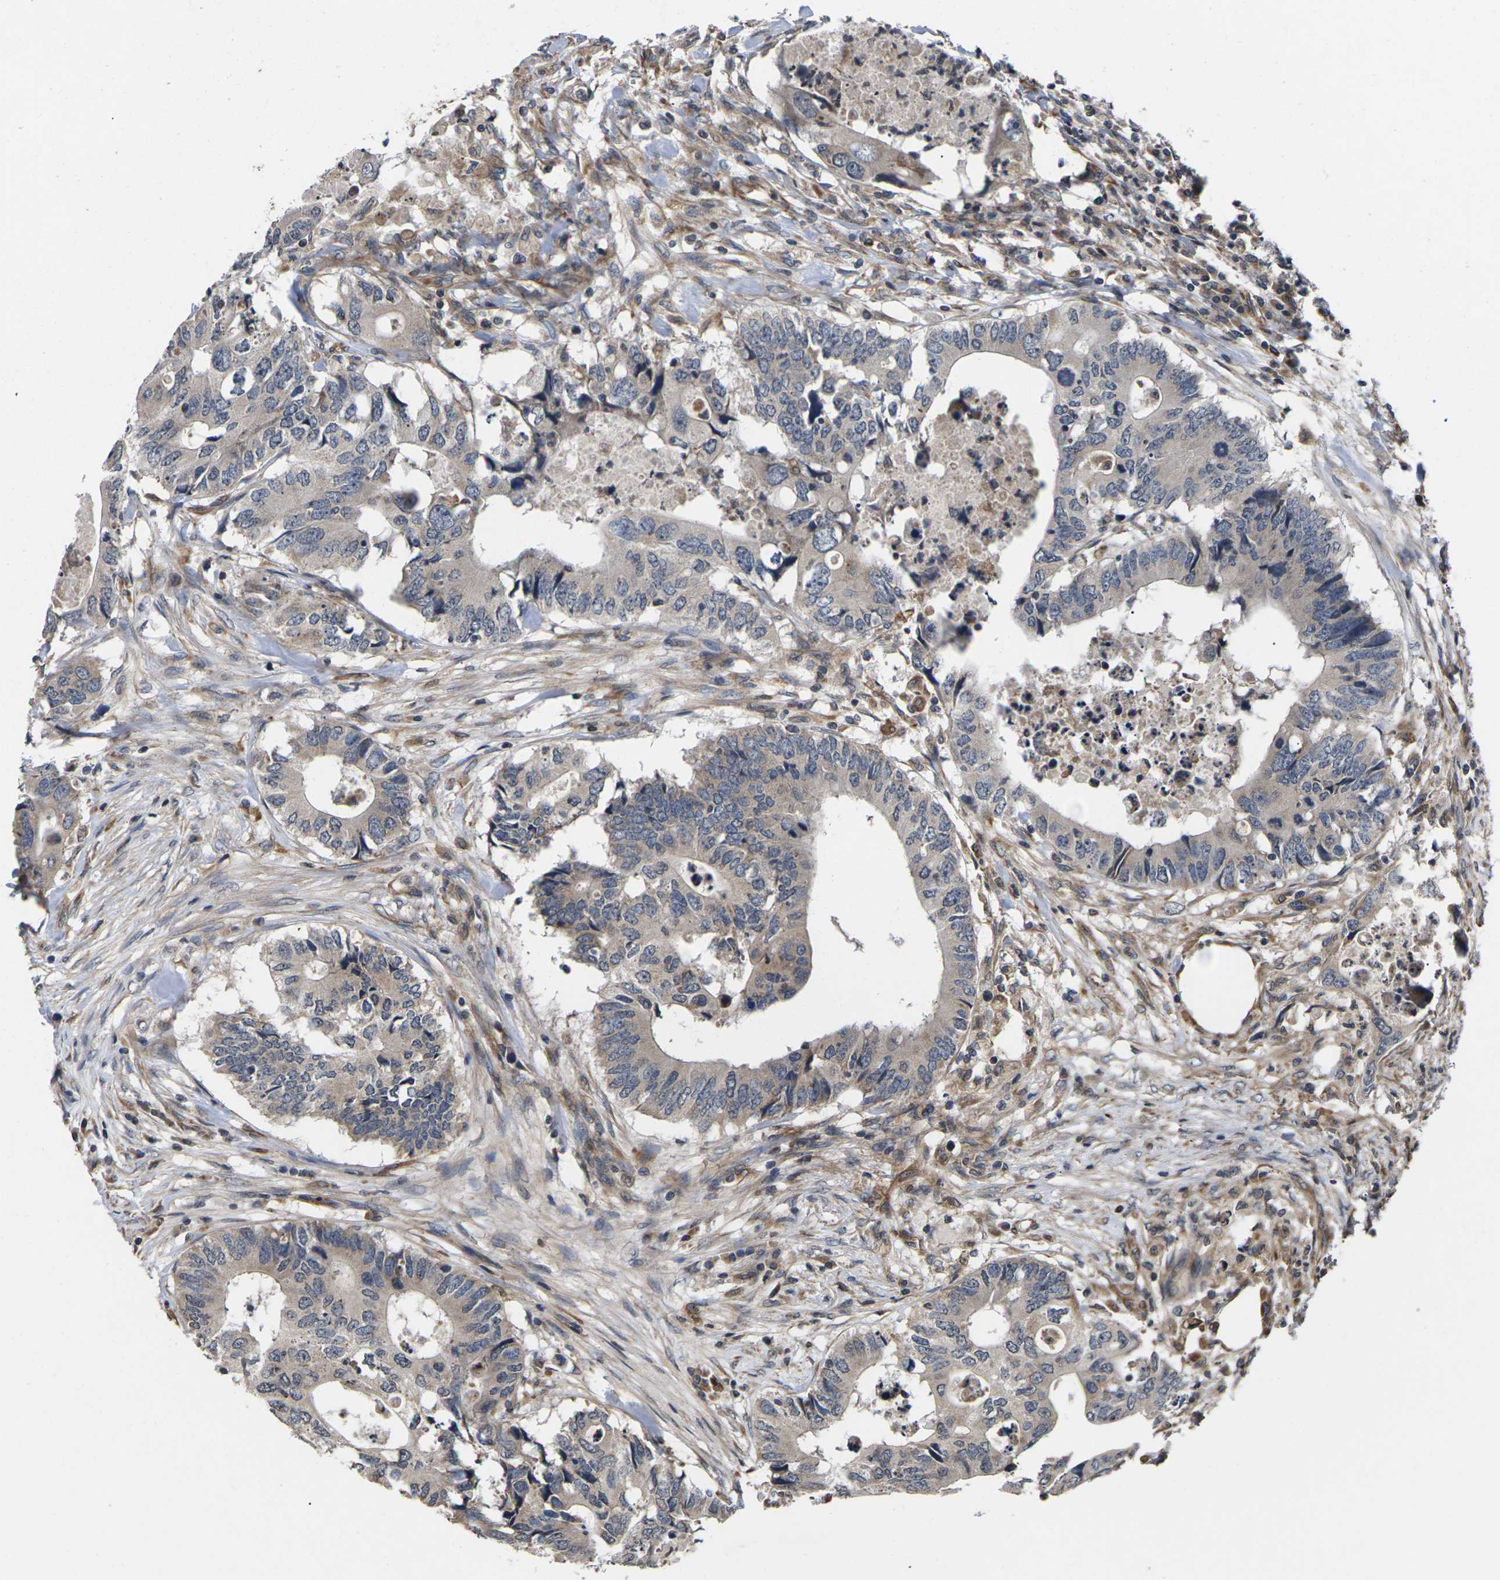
{"staining": {"intensity": "weak", "quantity": ">75%", "location": "cytoplasmic/membranous"}, "tissue": "colorectal cancer", "cell_type": "Tumor cells", "image_type": "cancer", "snomed": [{"axis": "morphology", "description": "Adenocarcinoma, NOS"}, {"axis": "topography", "description": "Colon"}], "caption": "Immunohistochemical staining of adenocarcinoma (colorectal) displays low levels of weak cytoplasmic/membranous protein expression in about >75% of tumor cells.", "gene": "DKK2", "patient": {"sex": "male", "age": 71}}